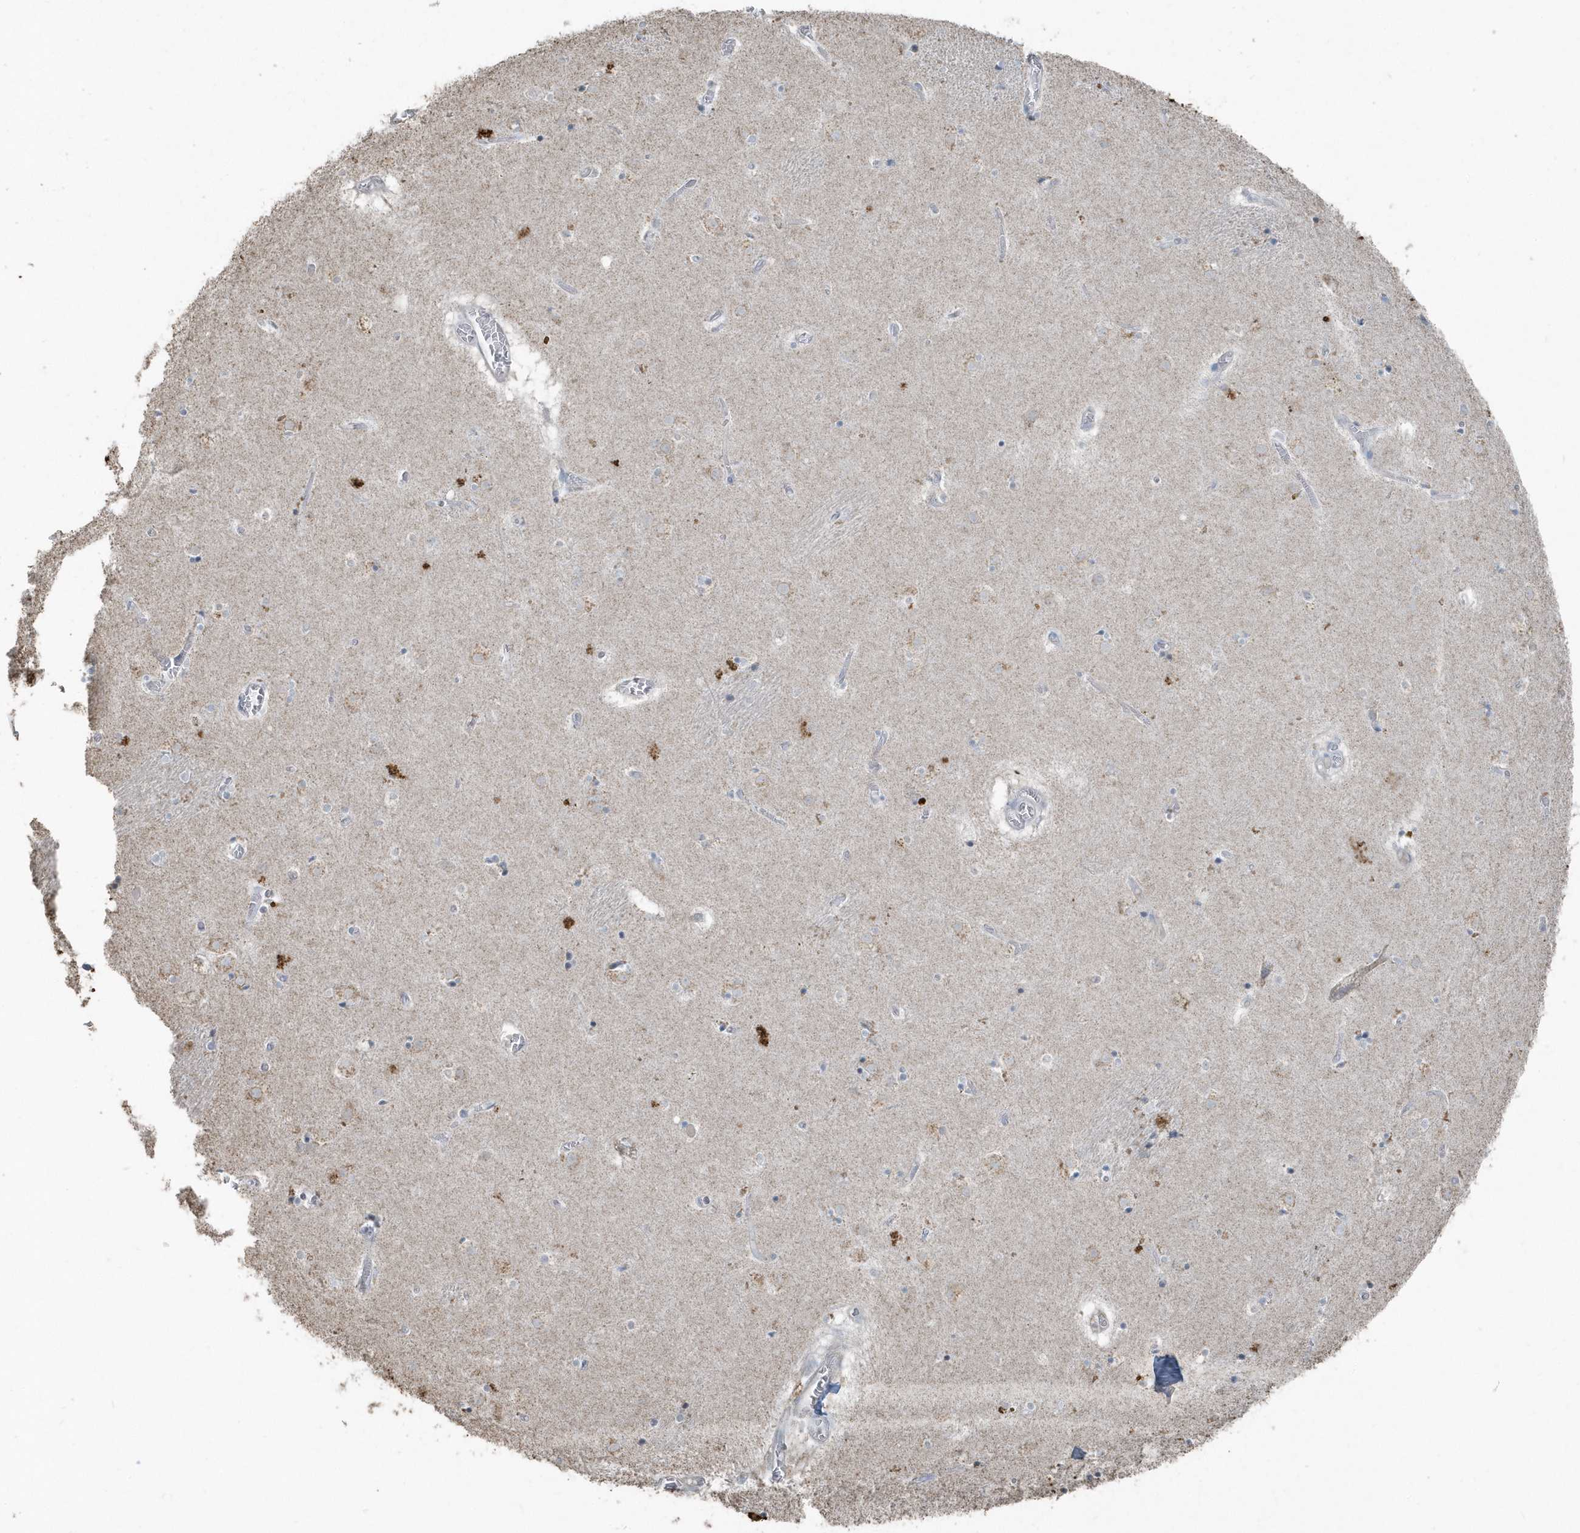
{"staining": {"intensity": "negative", "quantity": "none", "location": "none"}, "tissue": "caudate", "cell_type": "Glial cells", "image_type": "normal", "snomed": [{"axis": "morphology", "description": "Normal tissue, NOS"}, {"axis": "topography", "description": "Lateral ventricle wall"}], "caption": "This is an IHC photomicrograph of unremarkable caudate. There is no staining in glial cells.", "gene": "ACTC1", "patient": {"sex": "male", "age": 70}}